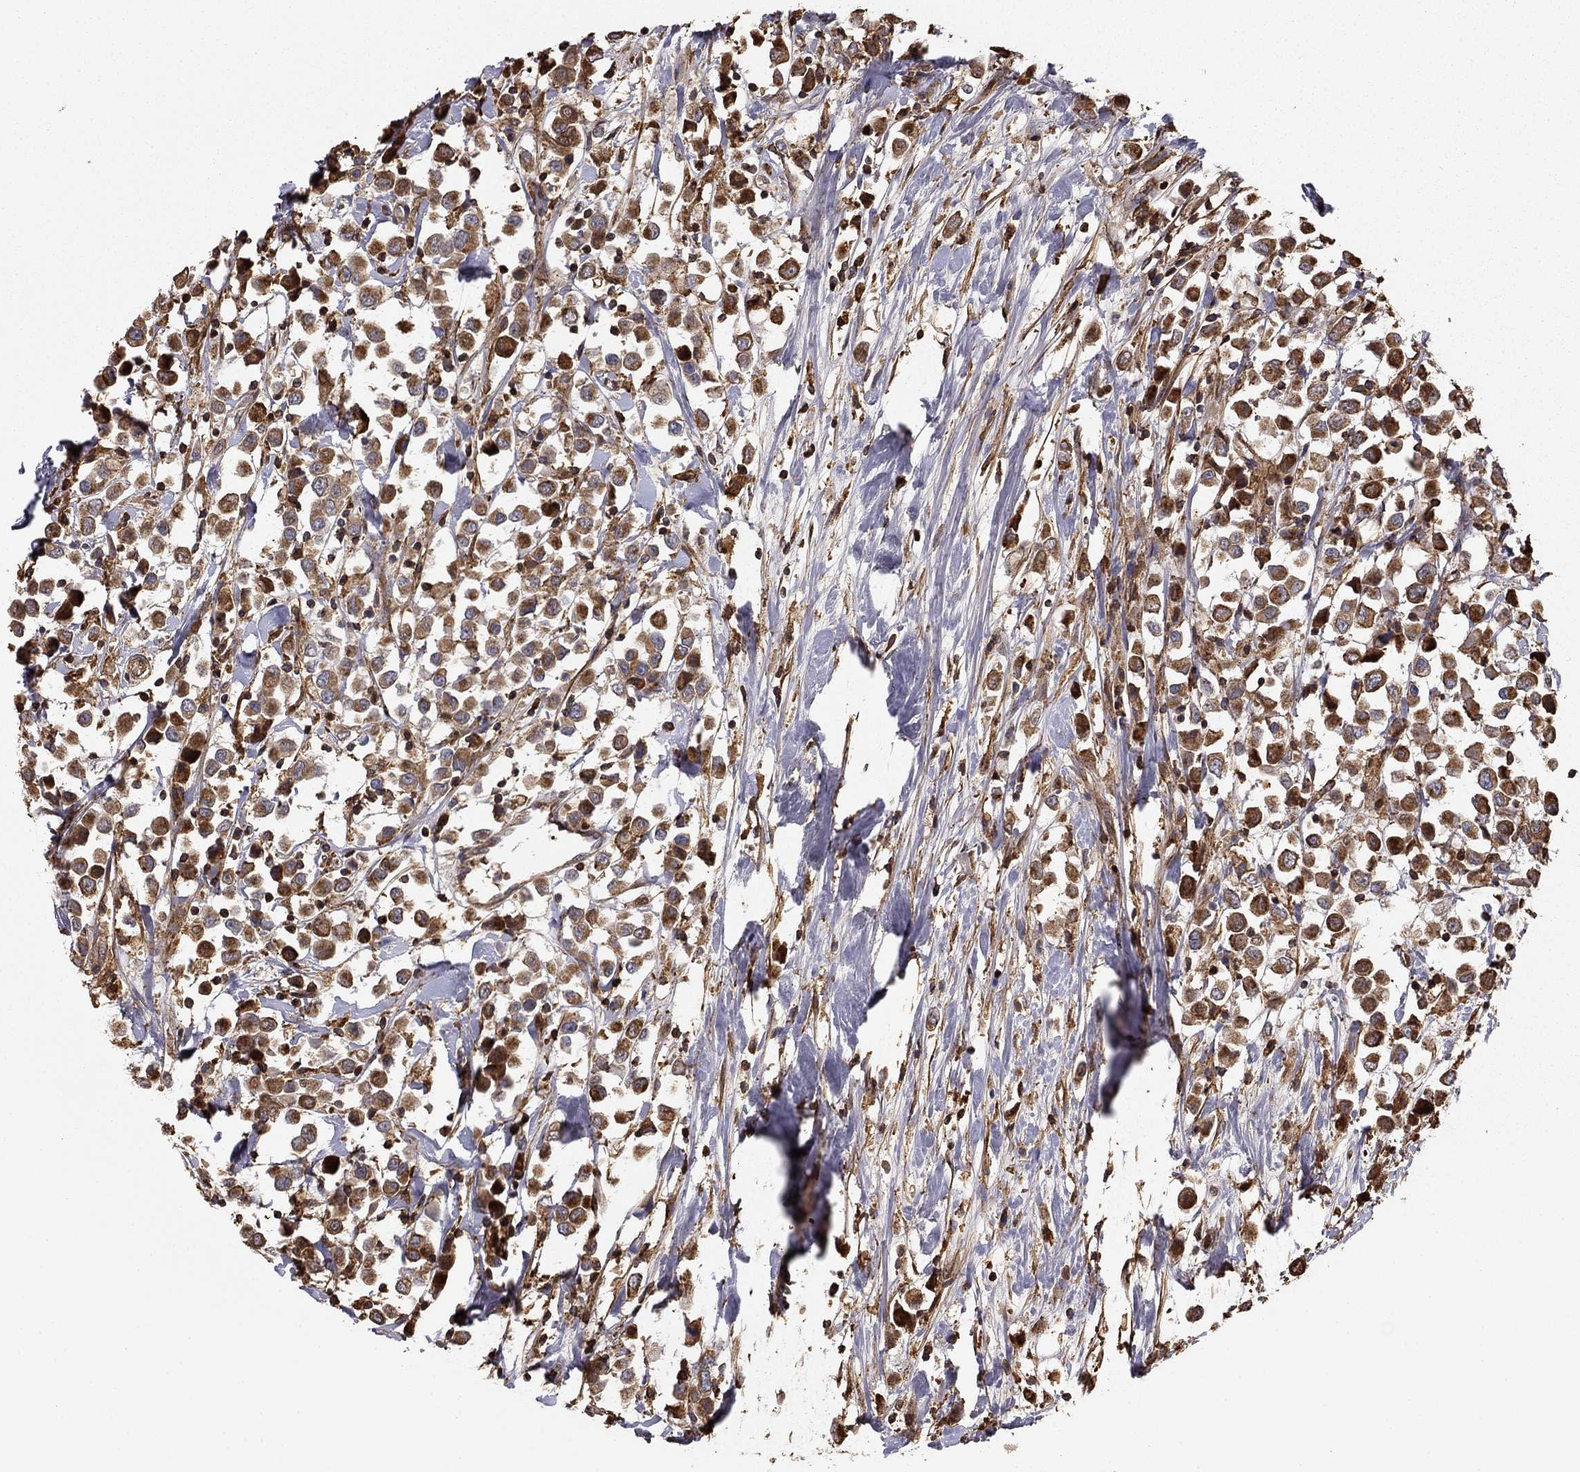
{"staining": {"intensity": "moderate", "quantity": "25%-75%", "location": "cytoplasmic/membranous"}, "tissue": "breast cancer", "cell_type": "Tumor cells", "image_type": "cancer", "snomed": [{"axis": "morphology", "description": "Duct carcinoma"}, {"axis": "topography", "description": "Breast"}], "caption": "Protein staining by immunohistochemistry (IHC) displays moderate cytoplasmic/membranous positivity in about 25%-75% of tumor cells in breast cancer.", "gene": "HABP4", "patient": {"sex": "female", "age": 61}}